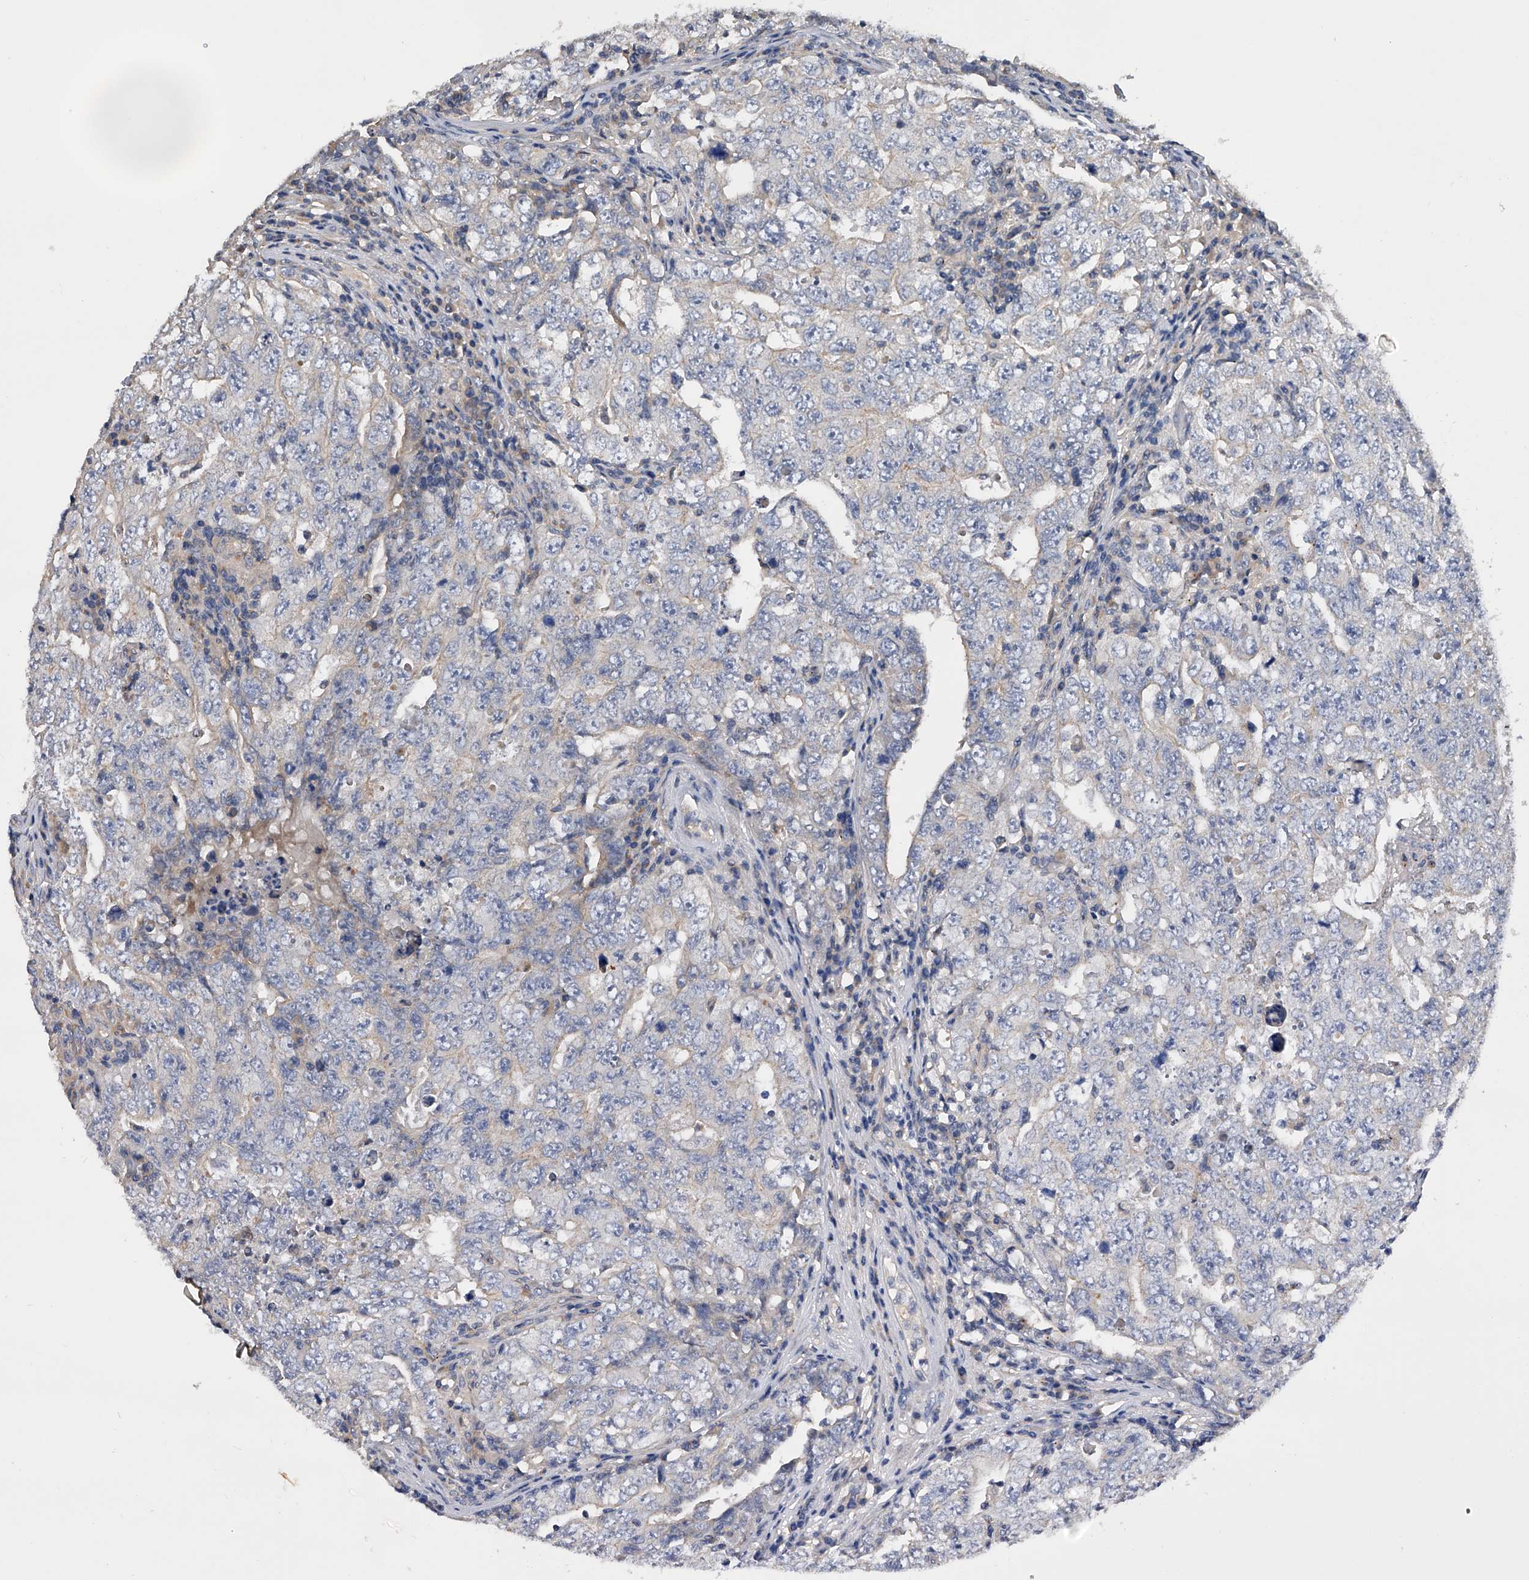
{"staining": {"intensity": "negative", "quantity": "none", "location": "none"}, "tissue": "testis cancer", "cell_type": "Tumor cells", "image_type": "cancer", "snomed": [{"axis": "morphology", "description": "Carcinoma, Embryonal, NOS"}, {"axis": "topography", "description": "Testis"}], "caption": "IHC histopathology image of testis embryonal carcinoma stained for a protein (brown), which shows no staining in tumor cells.", "gene": "ARL4C", "patient": {"sex": "male", "age": 26}}